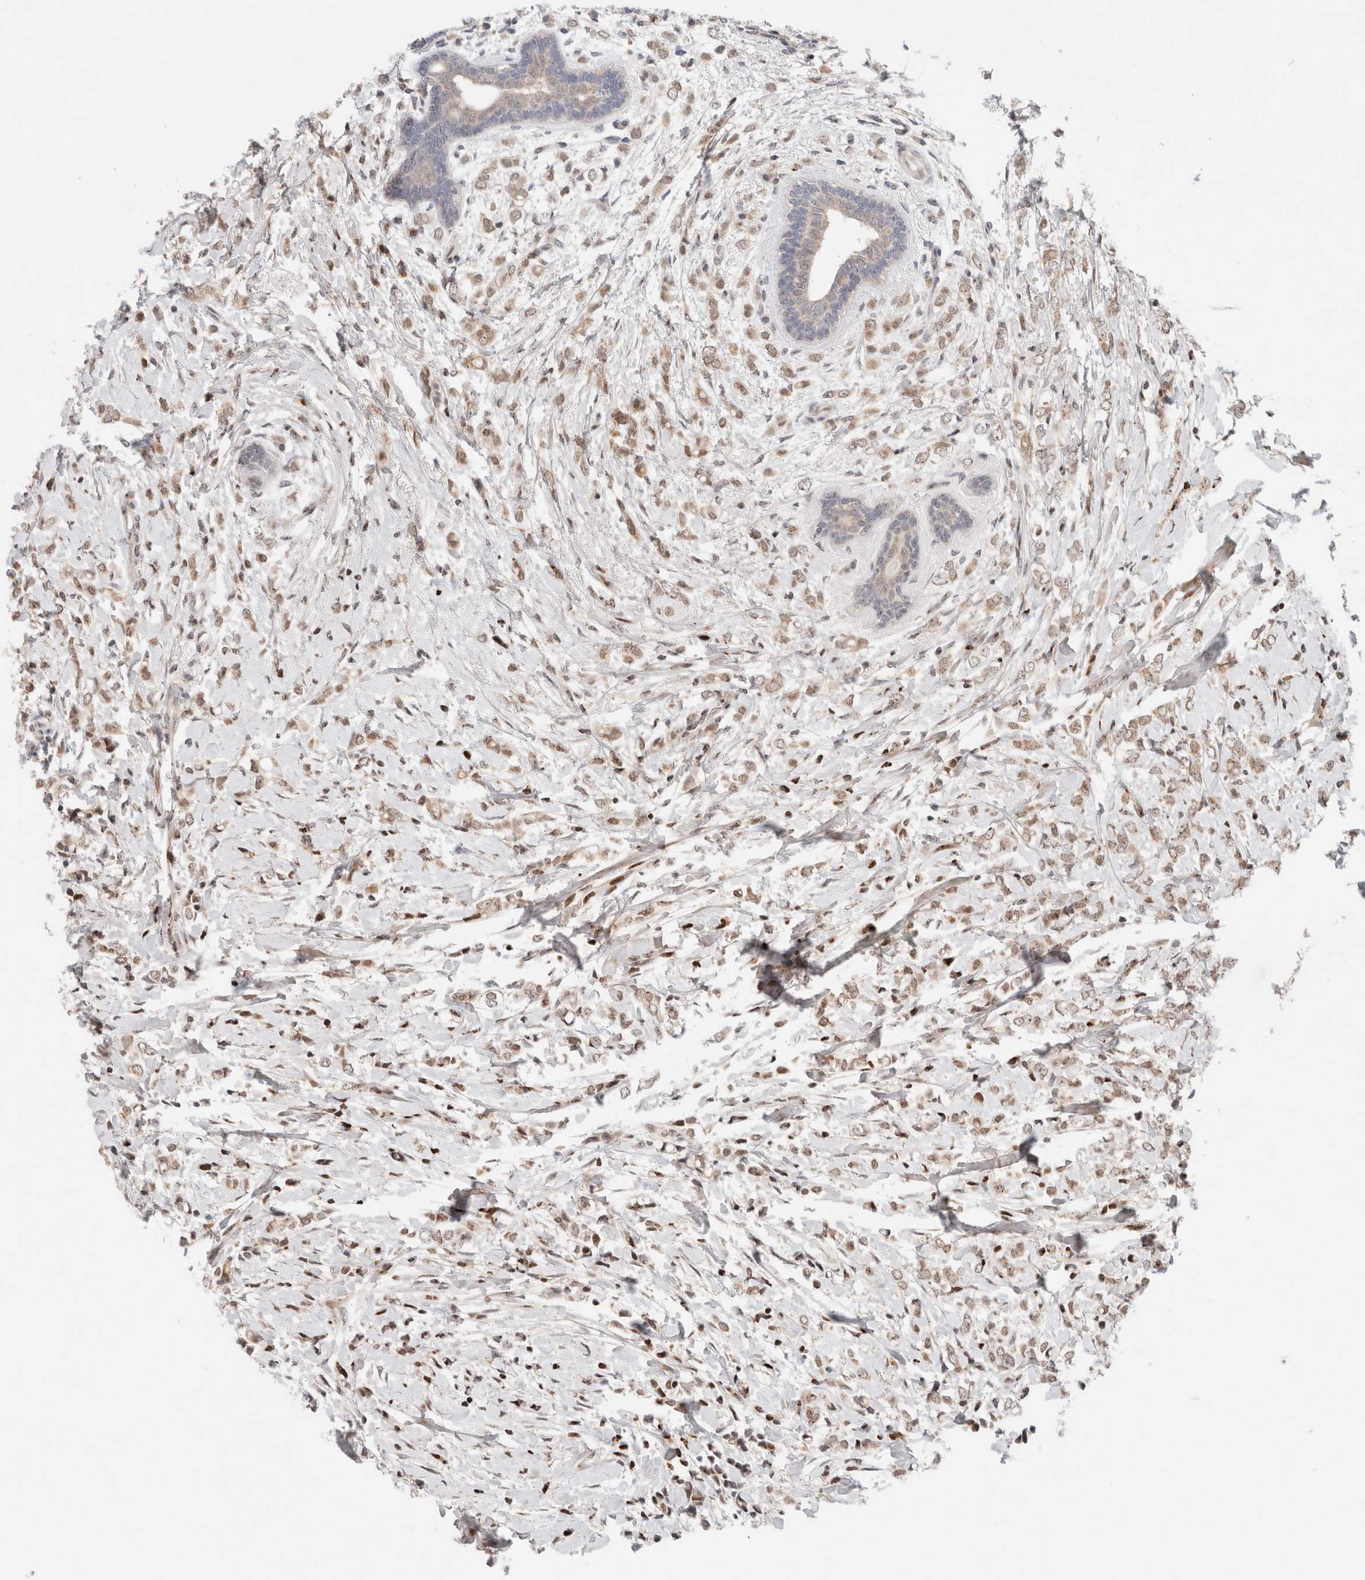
{"staining": {"intensity": "weak", "quantity": ">75%", "location": "cytoplasmic/membranous,nuclear"}, "tissue": "breast cancer", "cell_type": "Tumor cells", "image_type": "cancer", "snomed": [{"axis": "morphology", "description": "Normal tissue, NOS"}, {"axis": "morphology", "description": "Lobular carcinoma"}, {"axis": "topography", "description": "Breast"}], "caption": "Immunohistochemical staining of human breast cancer (lobular carcinoma) displays weak cytoplasmic/membranous and nuclear protein expression in approximately >75% of tumor cells.", "gene": "ERI3", "patient": {"sex": "female", "age": 47}}